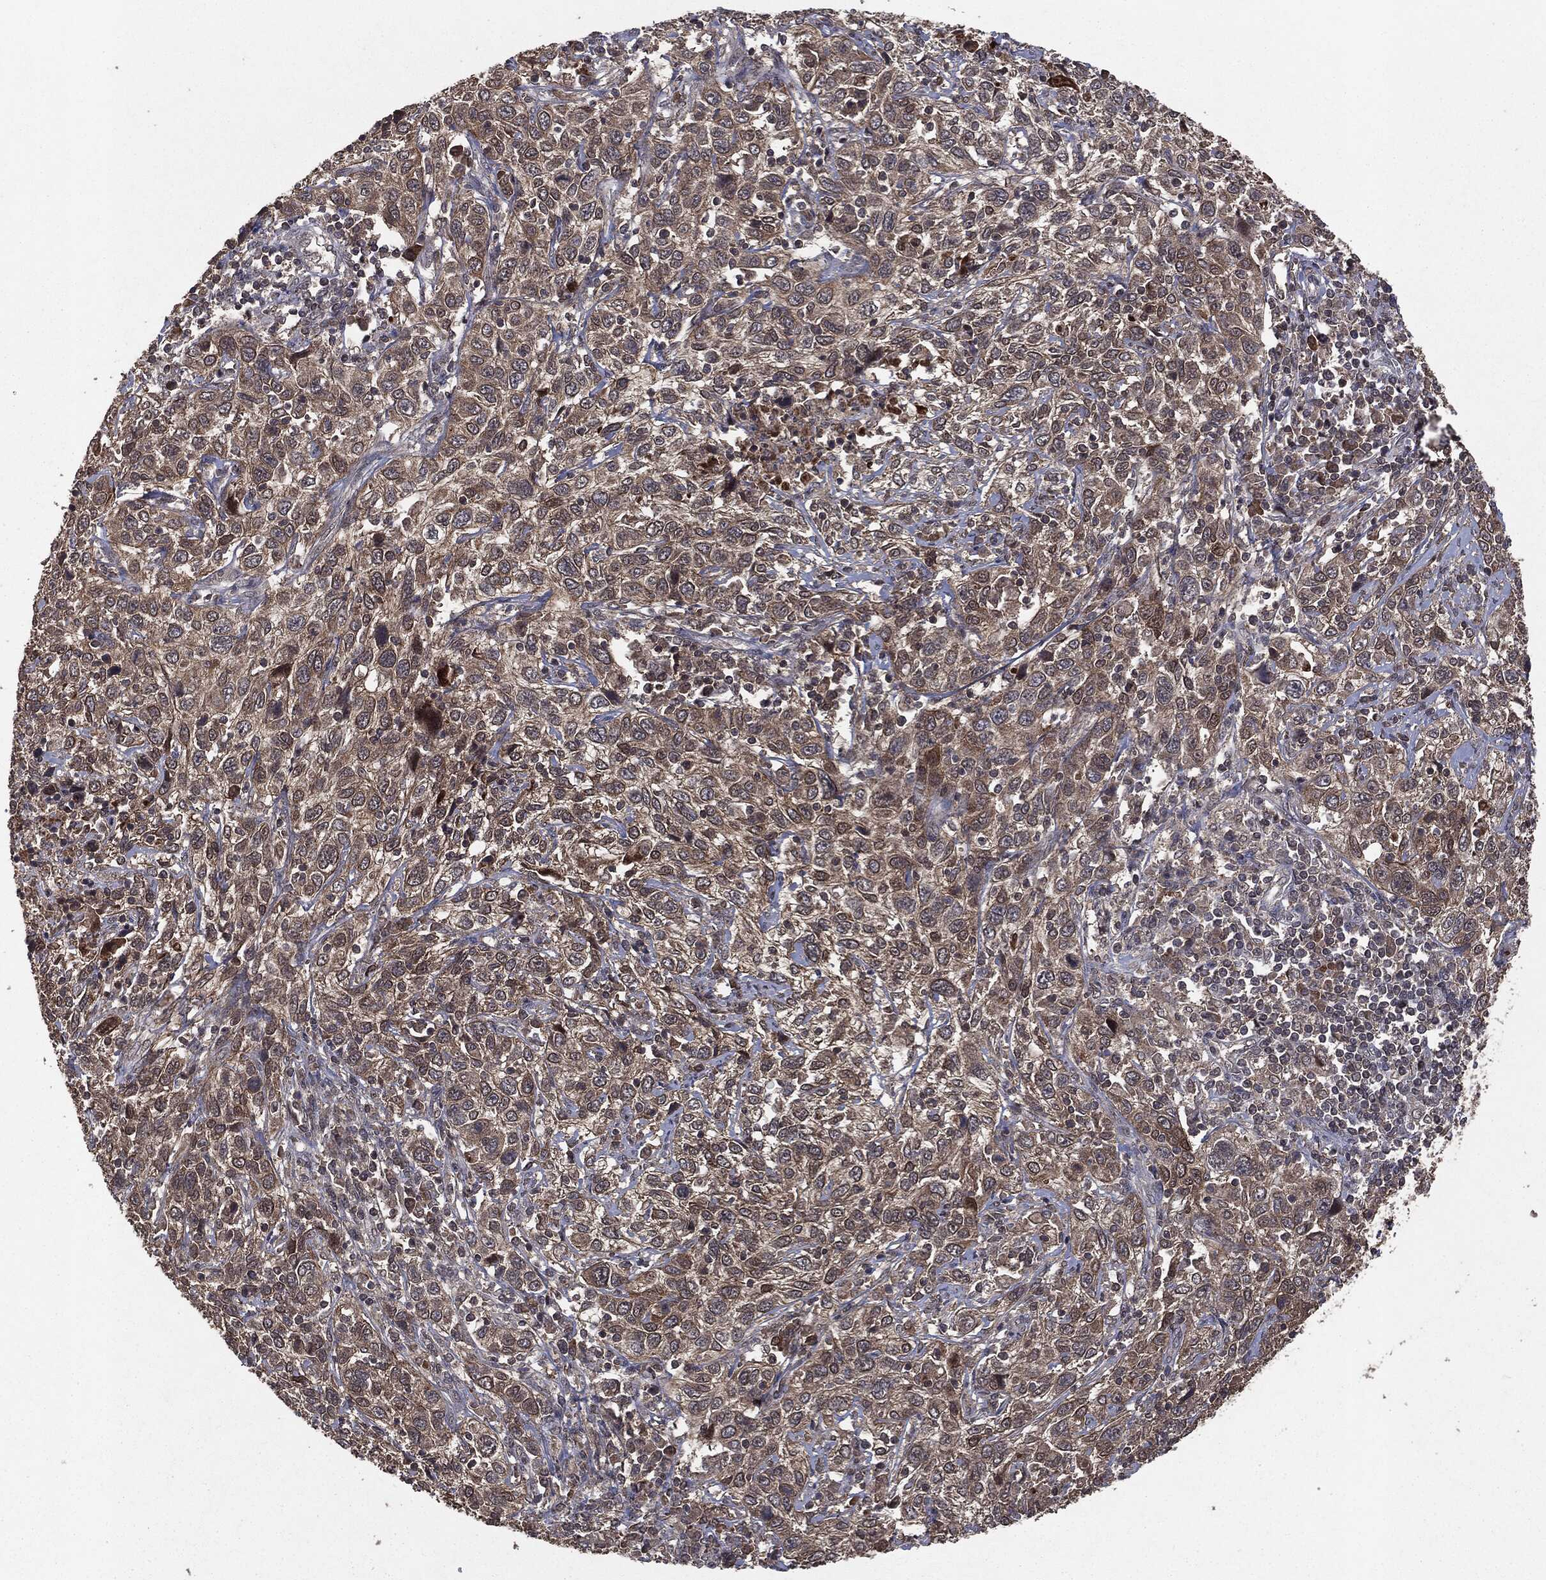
{"staining": {"intensity": "weak", "quantity": "<25%", "location": "cytoplasmic/membranous"}, "tissue": "cervical cancer", "cell_type": "Tumor cells", "image_type": "cancer", "snomed": [{"axis": "morphology", "description": "Squamous cell carcinoma, NOS"}, {"axis": "topography", "description": "Cervix"}], "caption": "This is an IHC image of human squamous cell carcinoma (cervical). There is no staining in tumor cells.", "gene": "MTOR", "patient": {"sex": "female", "age": 46}}